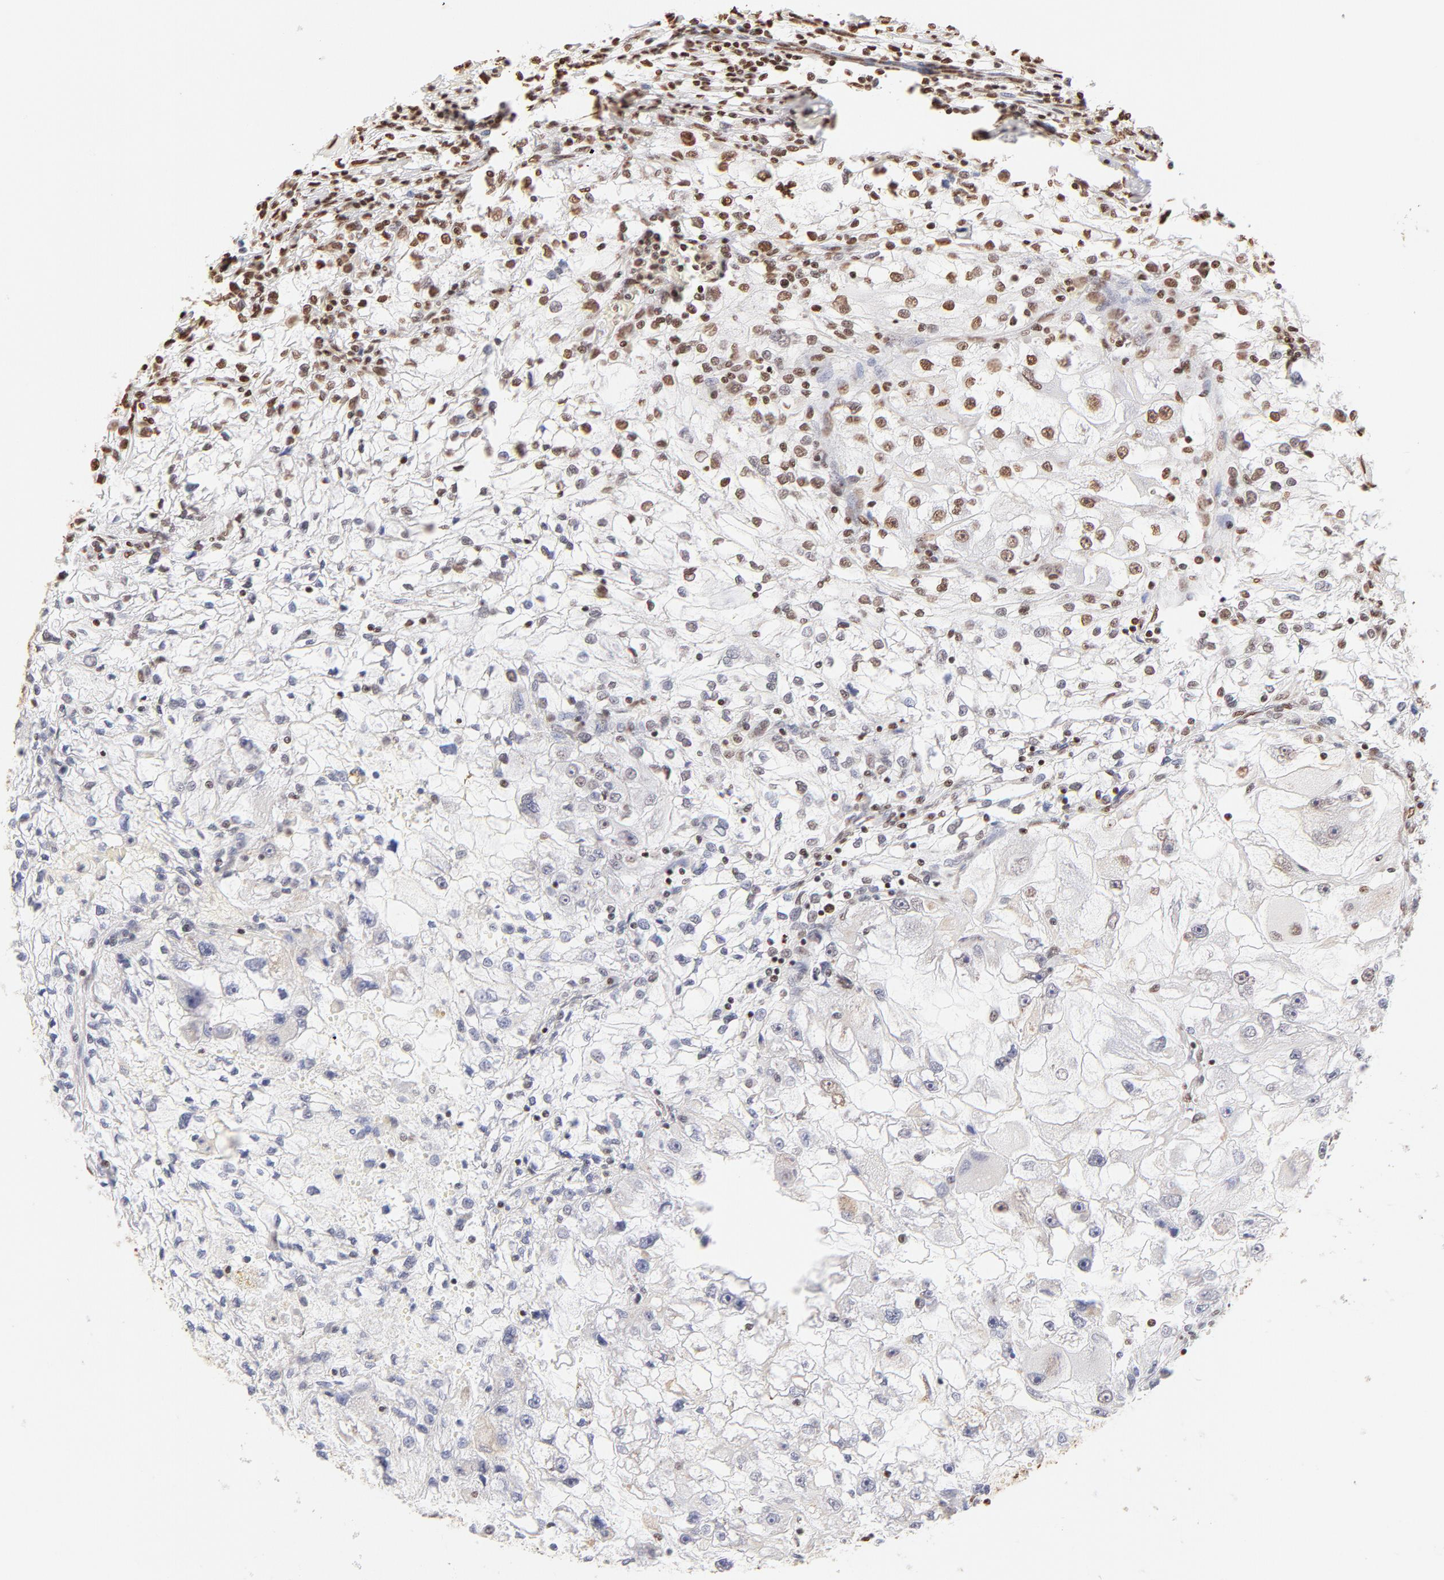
{"staining": {"intensity": "strong", "quantity": "25%-75%", "location": "nuclear"}, "tissue": "renal cancer", "cell_type": "Tumor cells", "image_type": "cancer", "snomed": [{"axis": "morphology", "description": "Adenocarcinoma, NOS"}, {"axis": "topography", "description": "Kidney"}], "caption": "Immunohistochemistry of renal adenocarcinoma exhibits high levels of strong nuclear expression in about 25%-75% of tumor cells.", "gene": "ZNF540", "patient": {"sex": "female", "age": 83}}